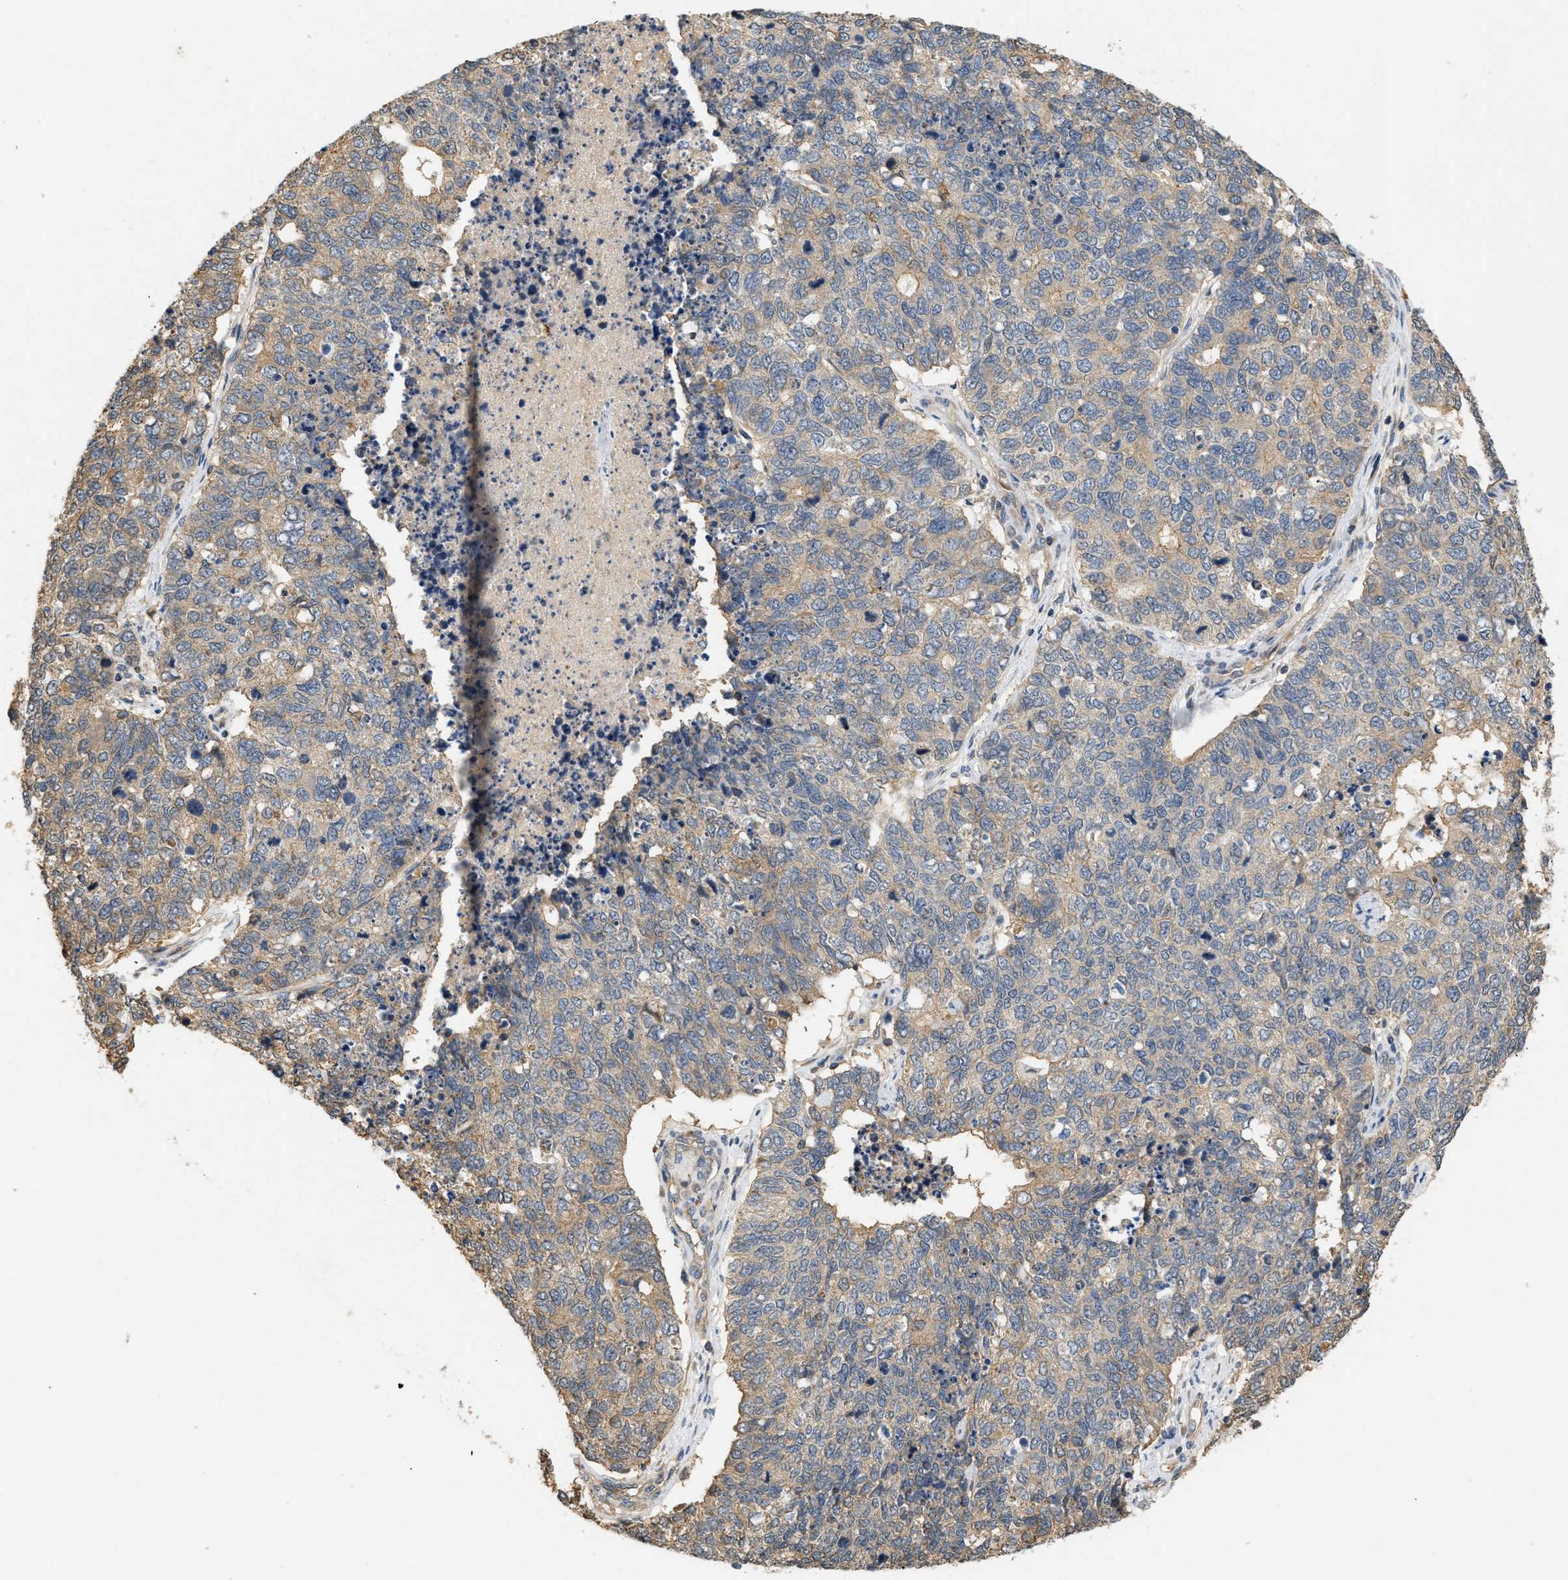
{"staining": {"intensity": "weak", "quantity": ">75%", "location": "cytoplasmic/membranous"}, "tissue": "cervical cancer", "cell_type": "Tumor cells", "image_type": "cancer", "snomed": [{"axis": "morphology", "description": "Squamous cell carcinoma, NOS"}, {"axis": "topography", "description": "Cervix"}], "caption": "This is a histology image of IHC staining of cervical cancer, which shows weak staining in the cytoplasmic/membranous of tumor cells.", "gene": "FARS2", "patient": {"sex": "female", "age": 63}}